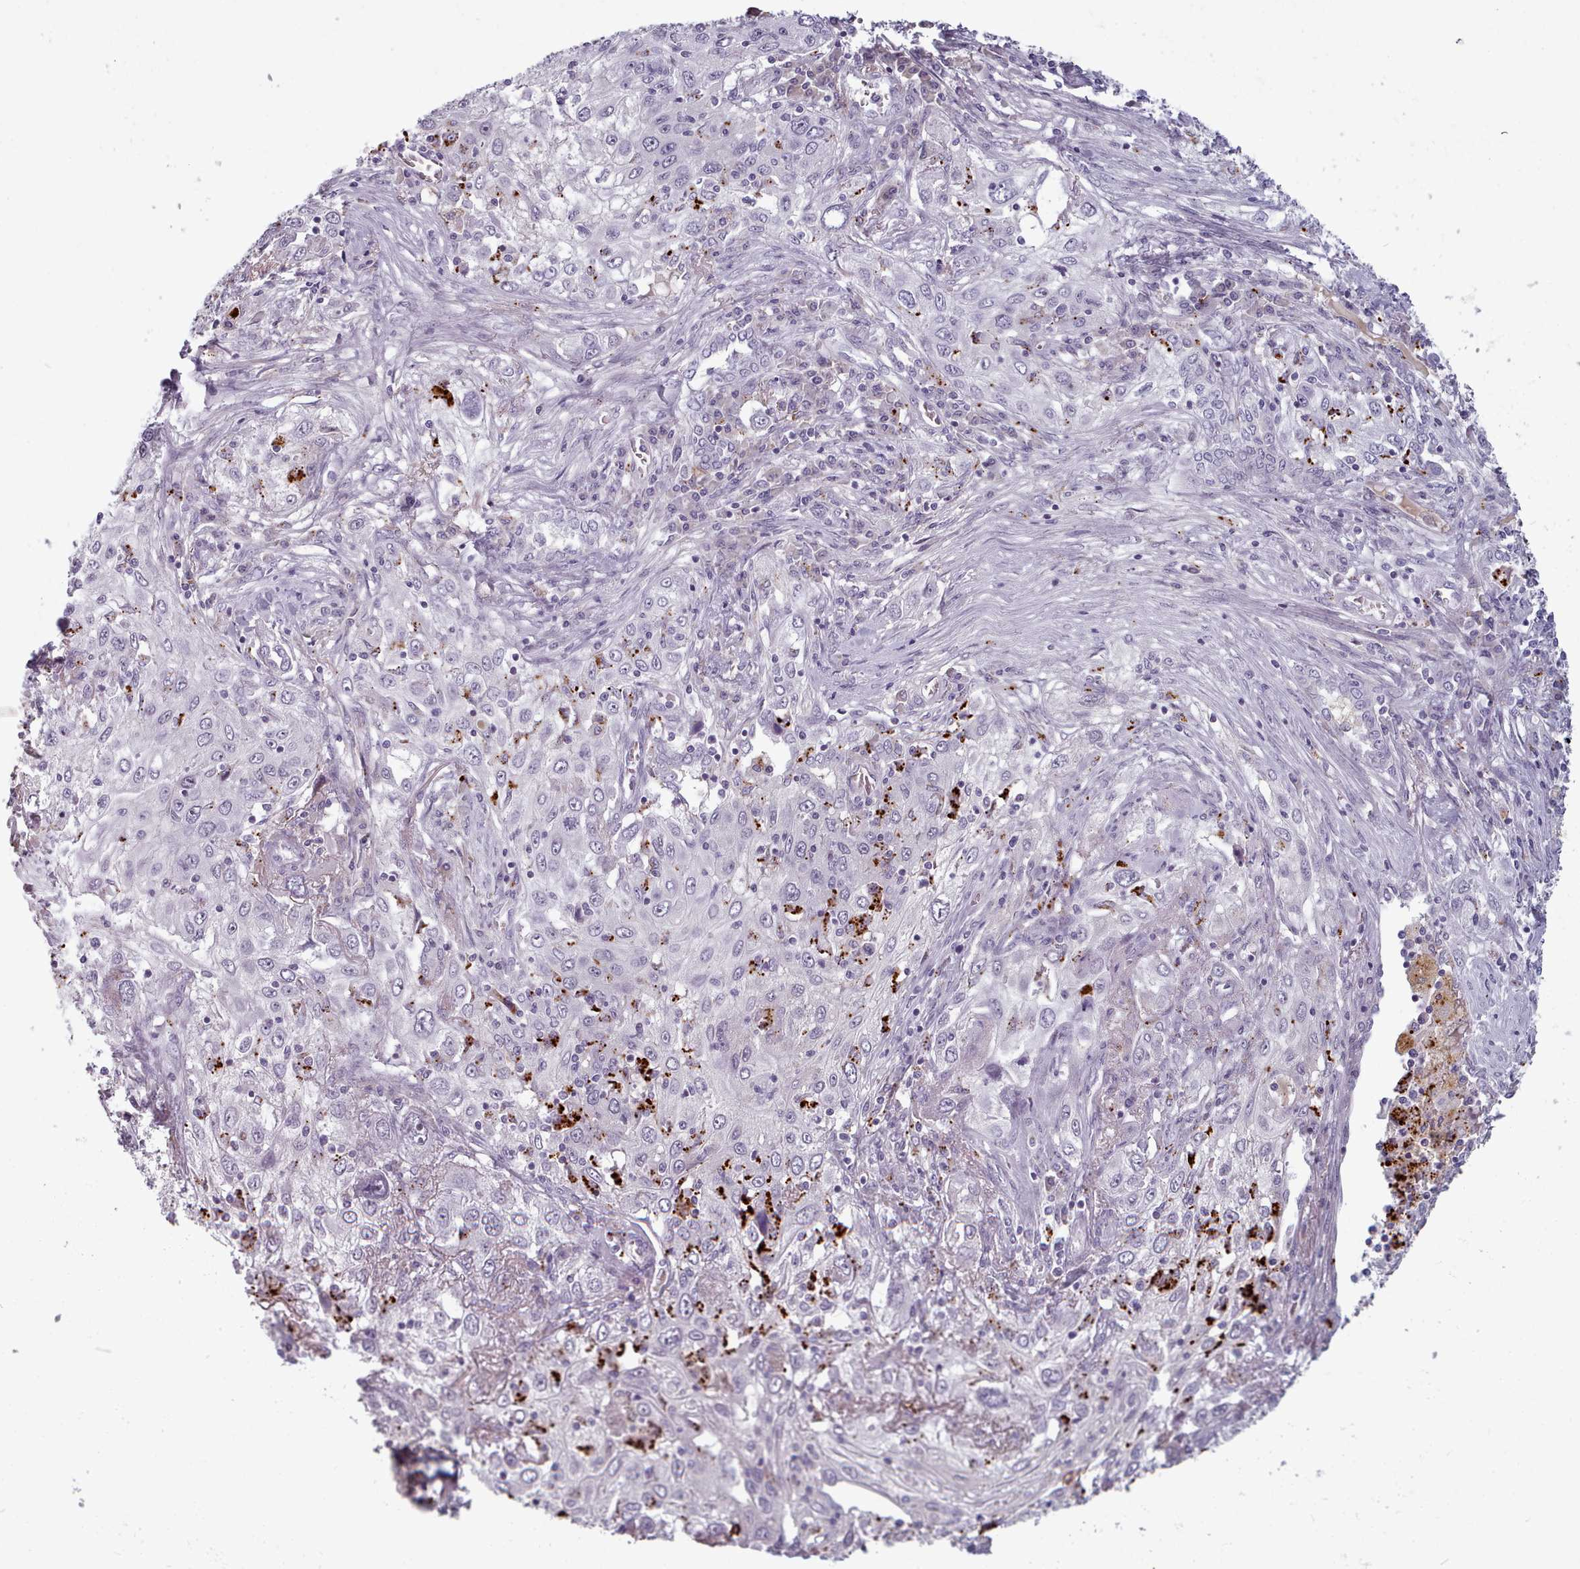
{"staining": {"intensity": "negative", "quantity": "none", "location": "none"}, "tissue": "lung cancer", "cell_type": "Tumor cells", "image_type": "cancer", "snomed": [{"axis": "morphology", "description": "Squamous cell carcinoma, NOS"}, {"axis": "topography", "description": "Lung"}], "caption": "Immunohistochemical staining of squamous cell carcinoma (lung) displays no significant expression in tumor cells.", "gene": "PBX4", "patient": {"sex": "female", "age": 69}}